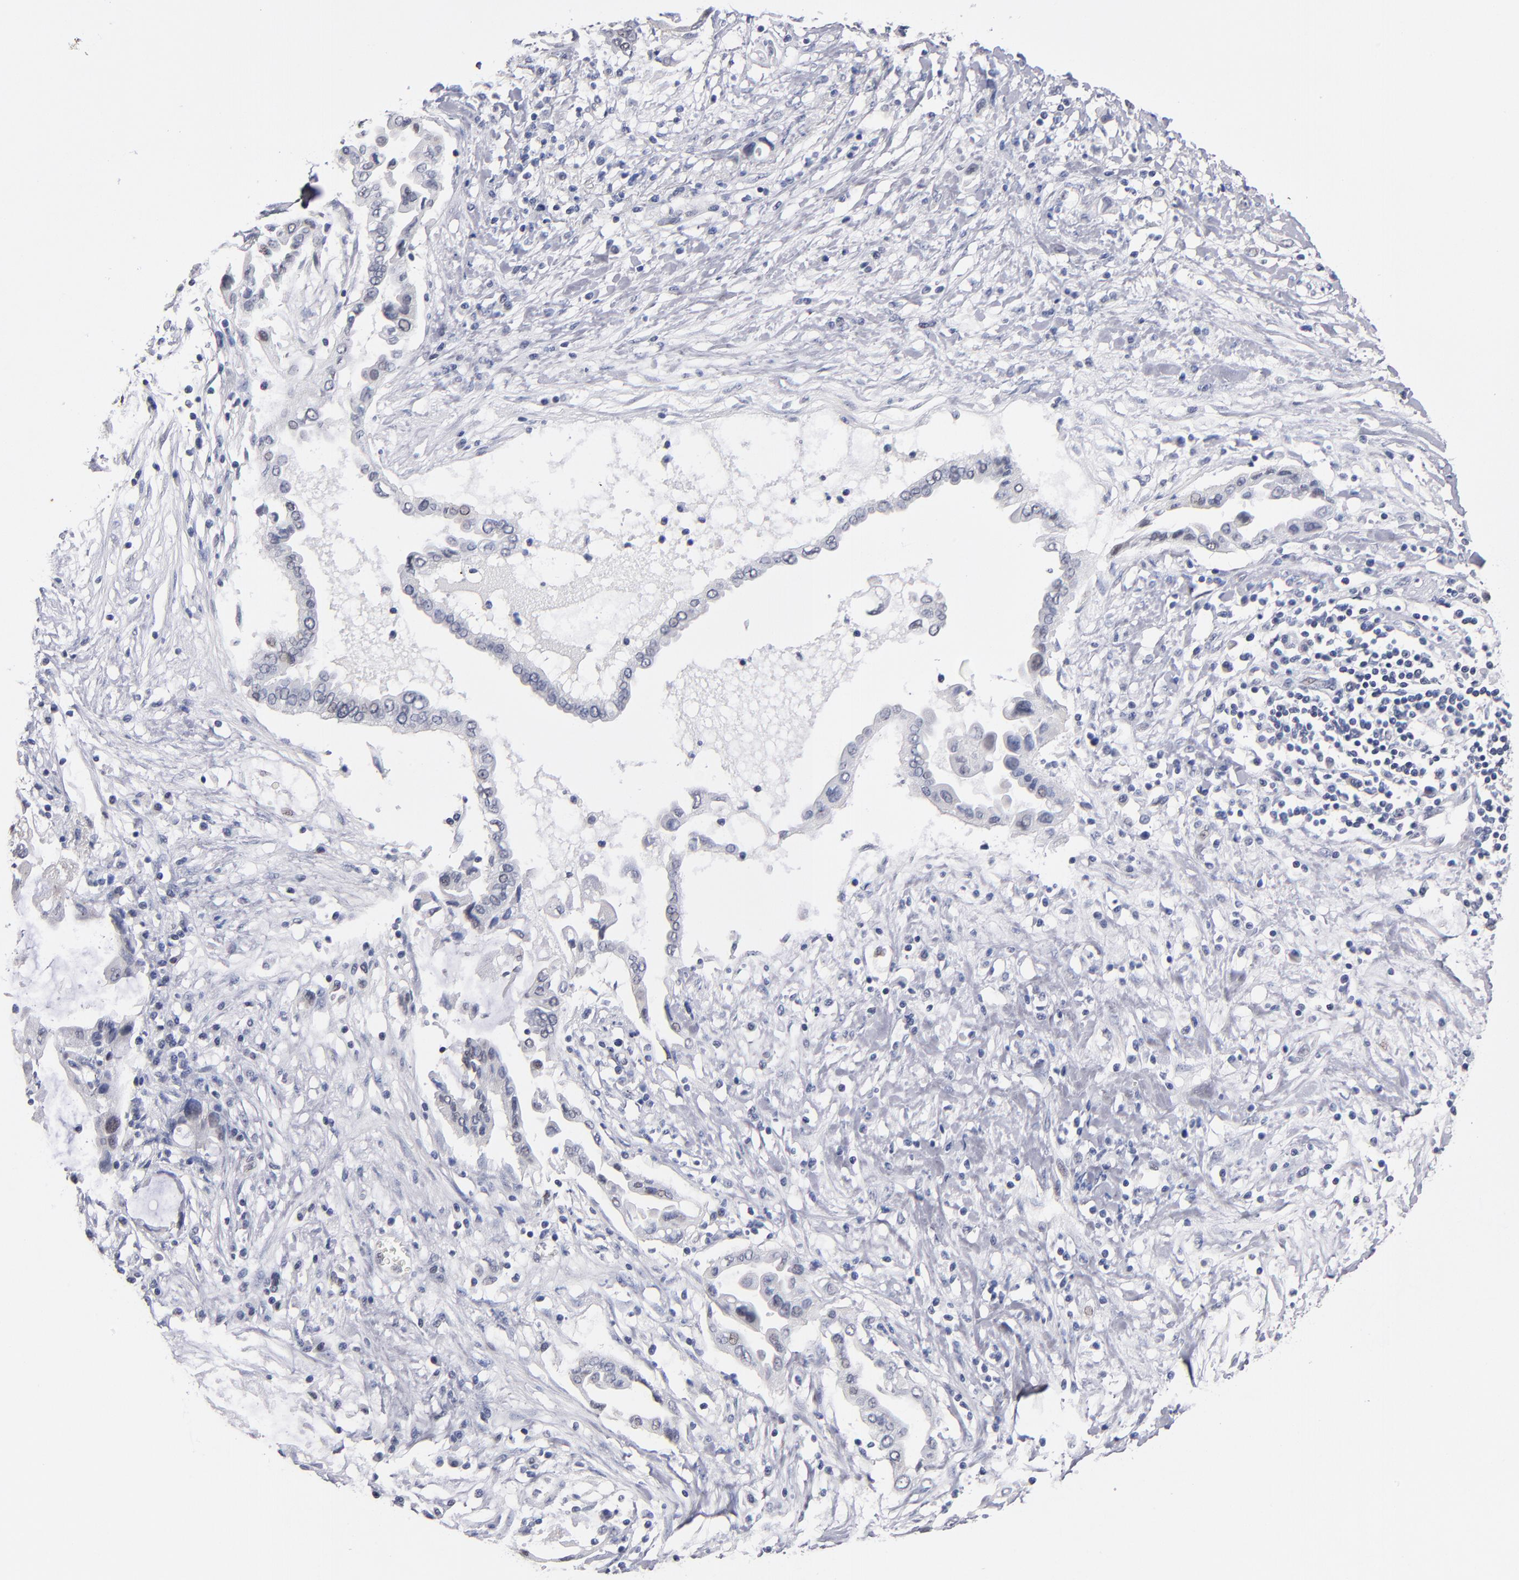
{"staining": {"intensity": "negative", "quantity": "none", "location": "none"}, "tissue": "pancreatic cancer", "cell_type": "Tumor cells", "image_type": "cancer", "snomed": [{"axis": "morphology", "description": "Adenocarcinoma, NOS"}, {"axis": "topography", "description": "Pancreas"}], "caption": "The IHC histopathology image has no significant expression in tumor cells of pancreatic cancer tissue.", "gene": "MN1", "patient": {"sex": "female", "age": 57}}